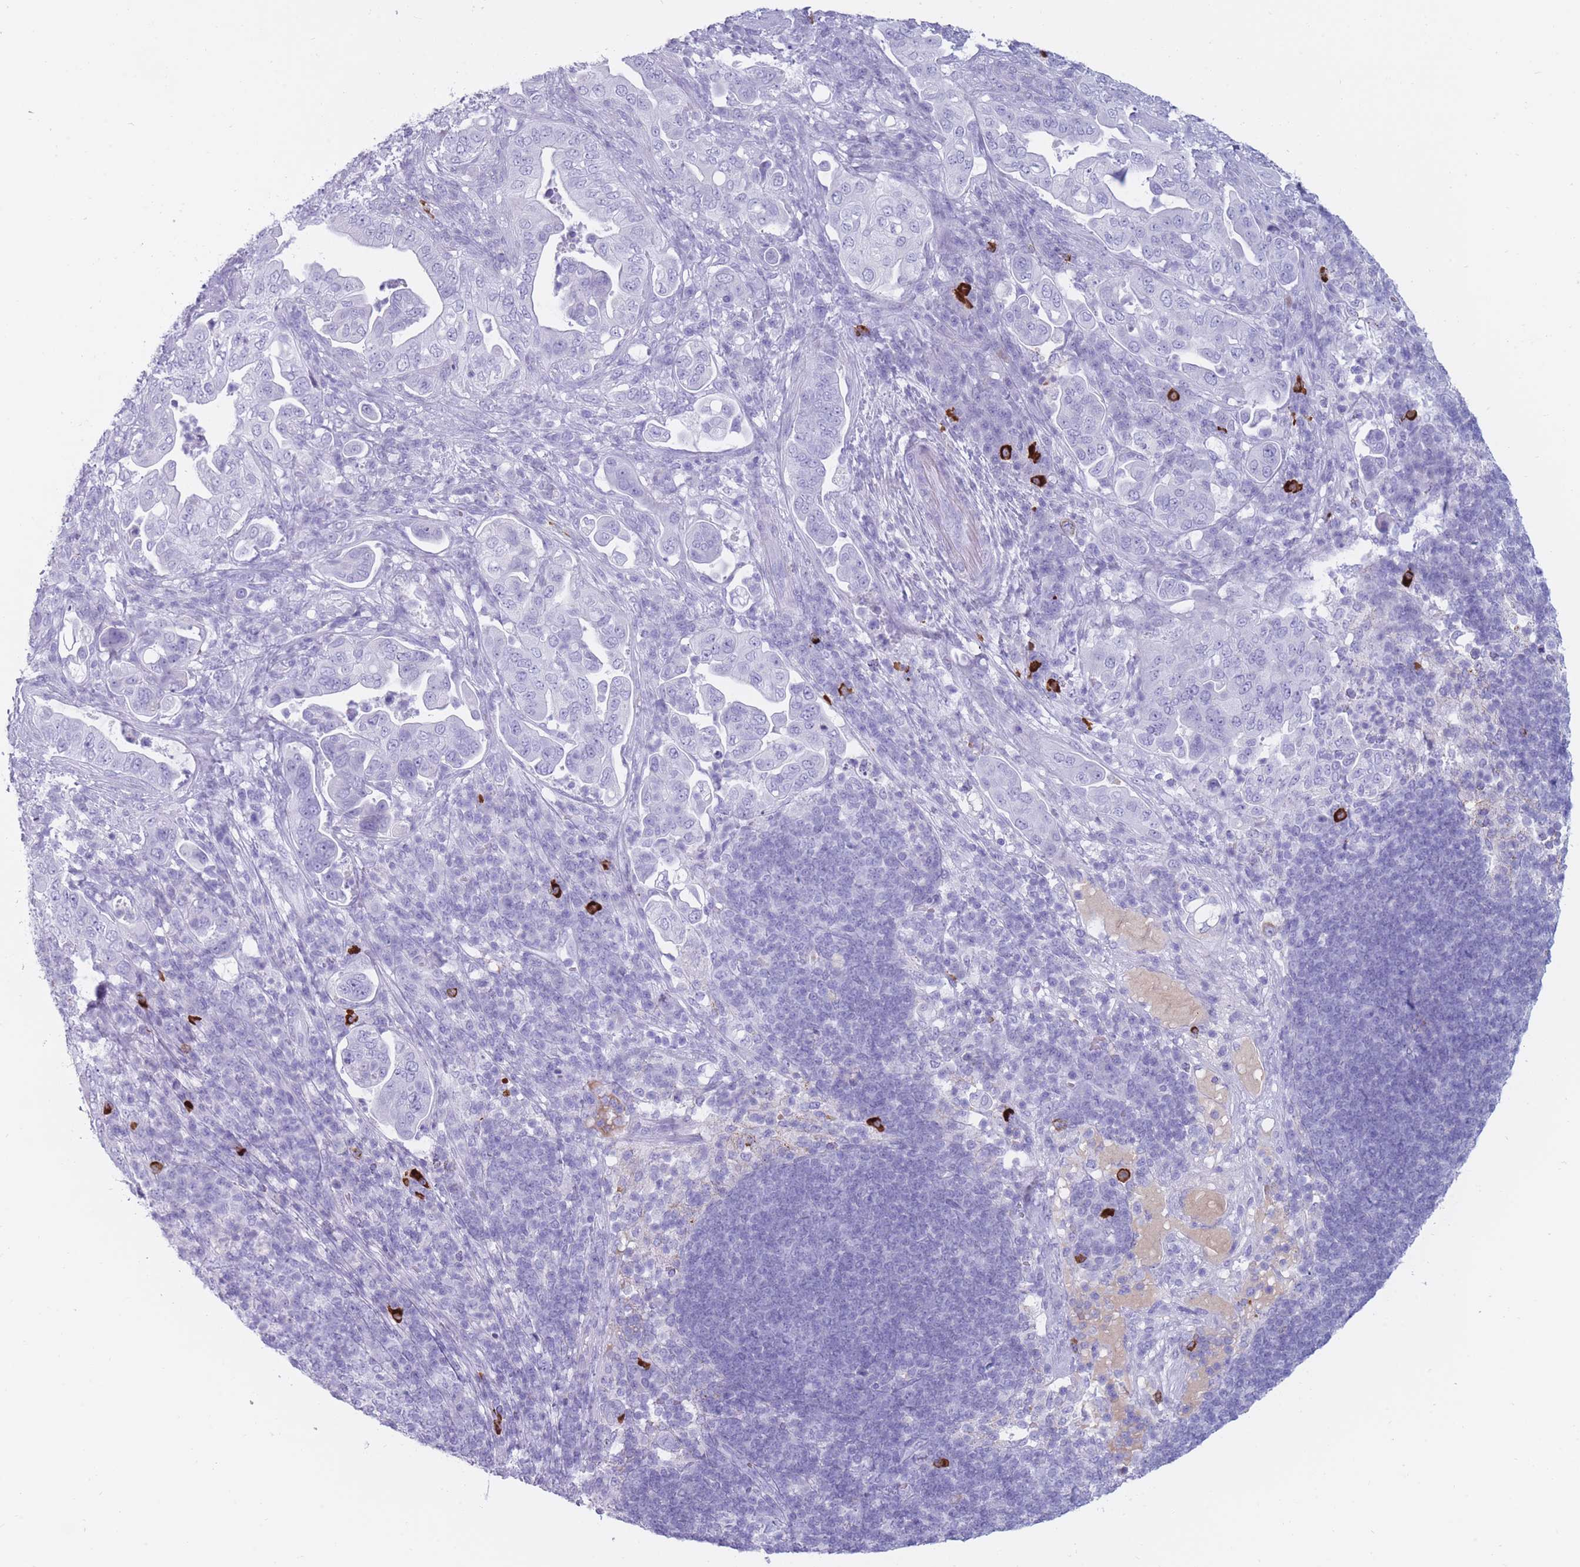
{"staining": {"intensity": "negative", "quantity": "none", "location": "none"}, "tissue": "pancreatic cancer", "cell_type": "Tumor cells", "image_type": "cancer", "snomed": [{"axis": "morphology", "description": "Adenocarcinoma, NOS"}, {"axis": "topography", "description": "Pancreas"}], "caption": "Immunohistochemistry image of neoplastic tissue: pancreatic cancer (adenocarcinoma) stained with DAB (3,3'-diaminobenzidine) demonstrates no significant protein staining in tumor cells.", "gene": "TNFSF11", "patient": {"sex": "female", "age": 63}}